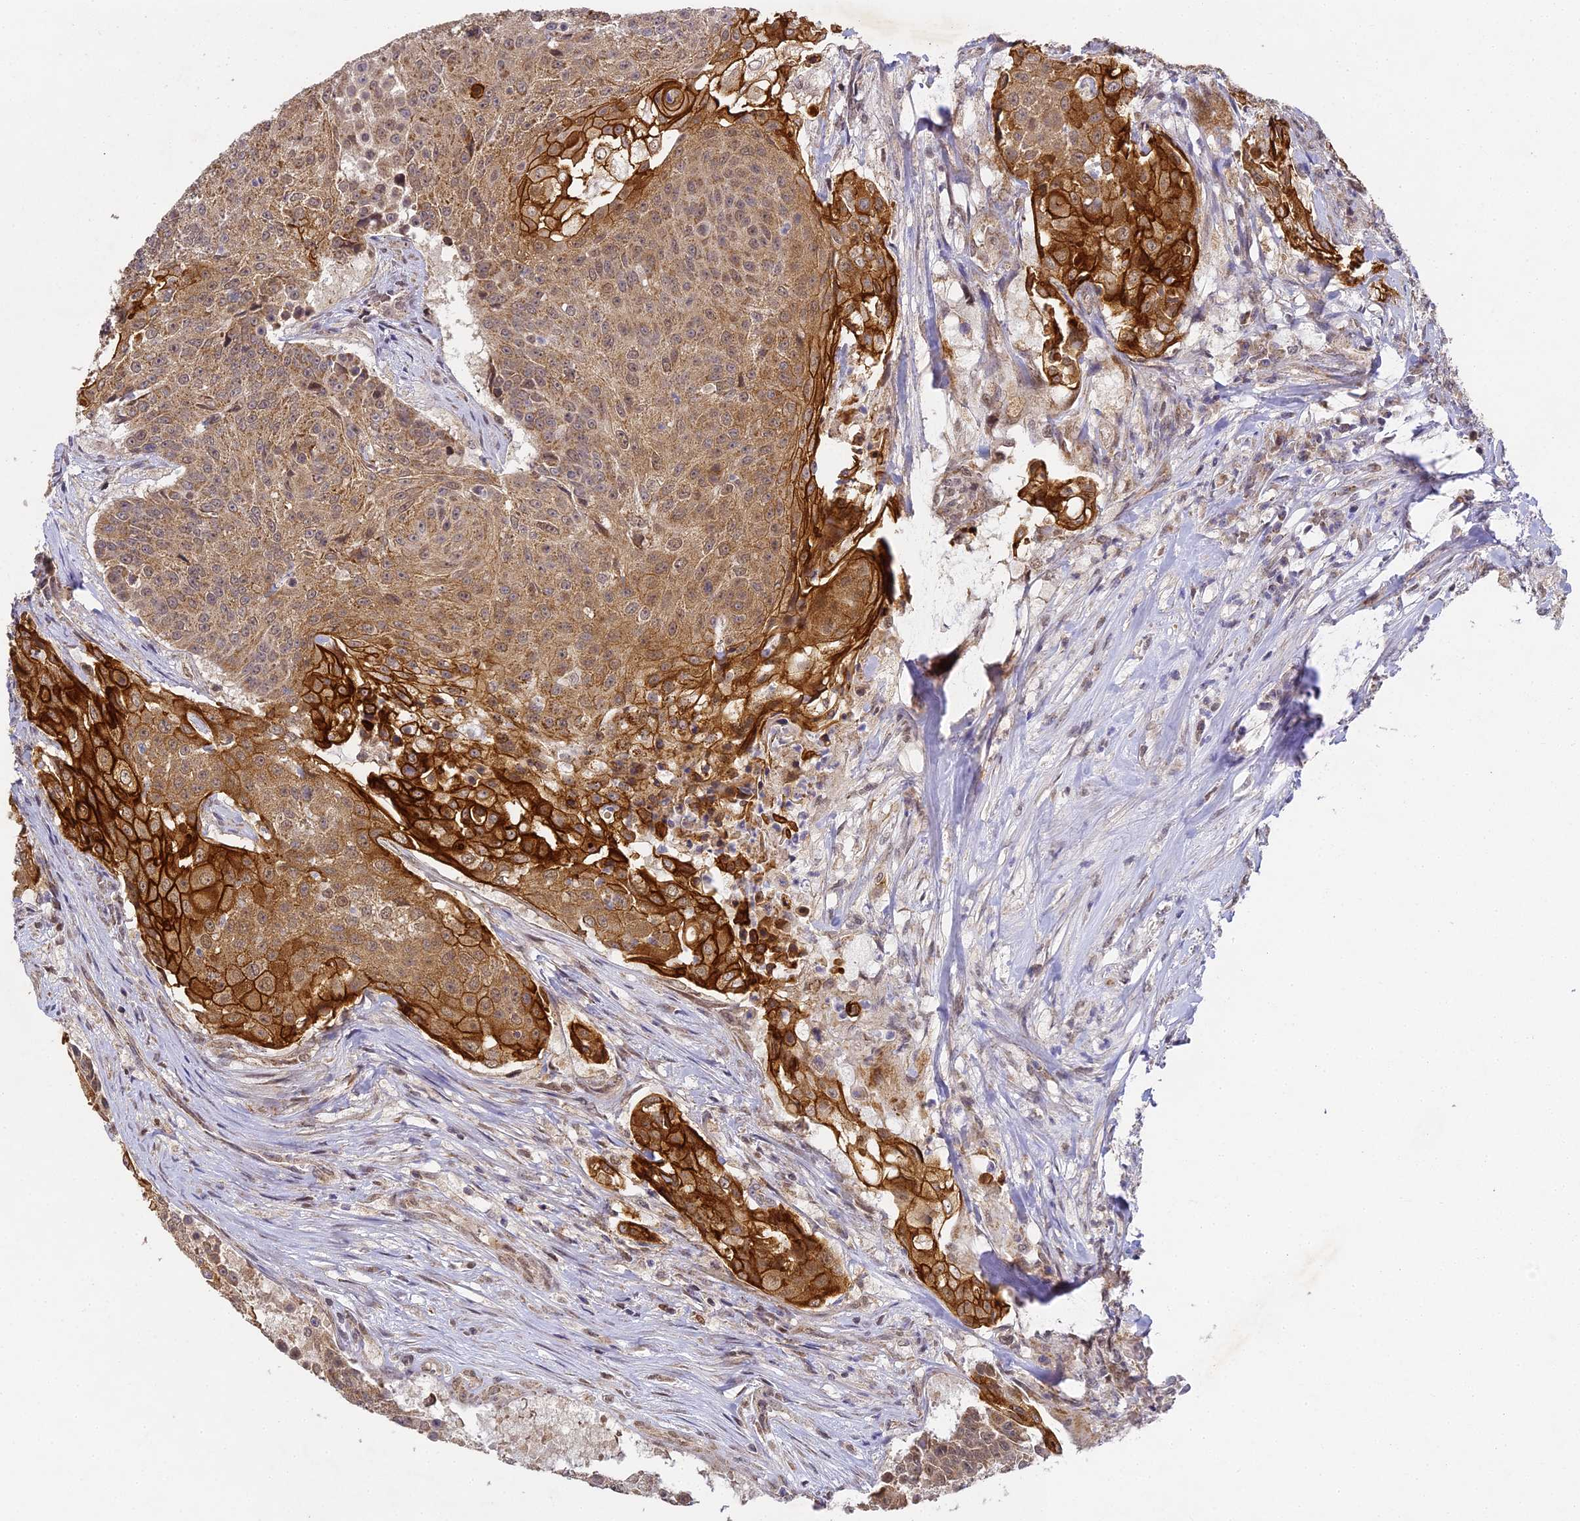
{"staining": {"intensity": "strong", "quantity": ">75%", "location": "cytoplasmic/membranous,nuclear"}, "tissue": "urothelial cancer", "cell_type": "Tumor cells", "image_type": "cancer", "snomed": [{"axis": "morphology", "description": "Urothelial carcinoma, High grade"}, {"axis": "topography", "description": "Urinary bladder"}], "caption": "A brown stain labels strong cytoplasmic/membranous and nuclear staining of a protein in human urothelial cancer tumor cells.", "gene": "DNAAF10", "patient": {"sex": "female", "age": 63}}